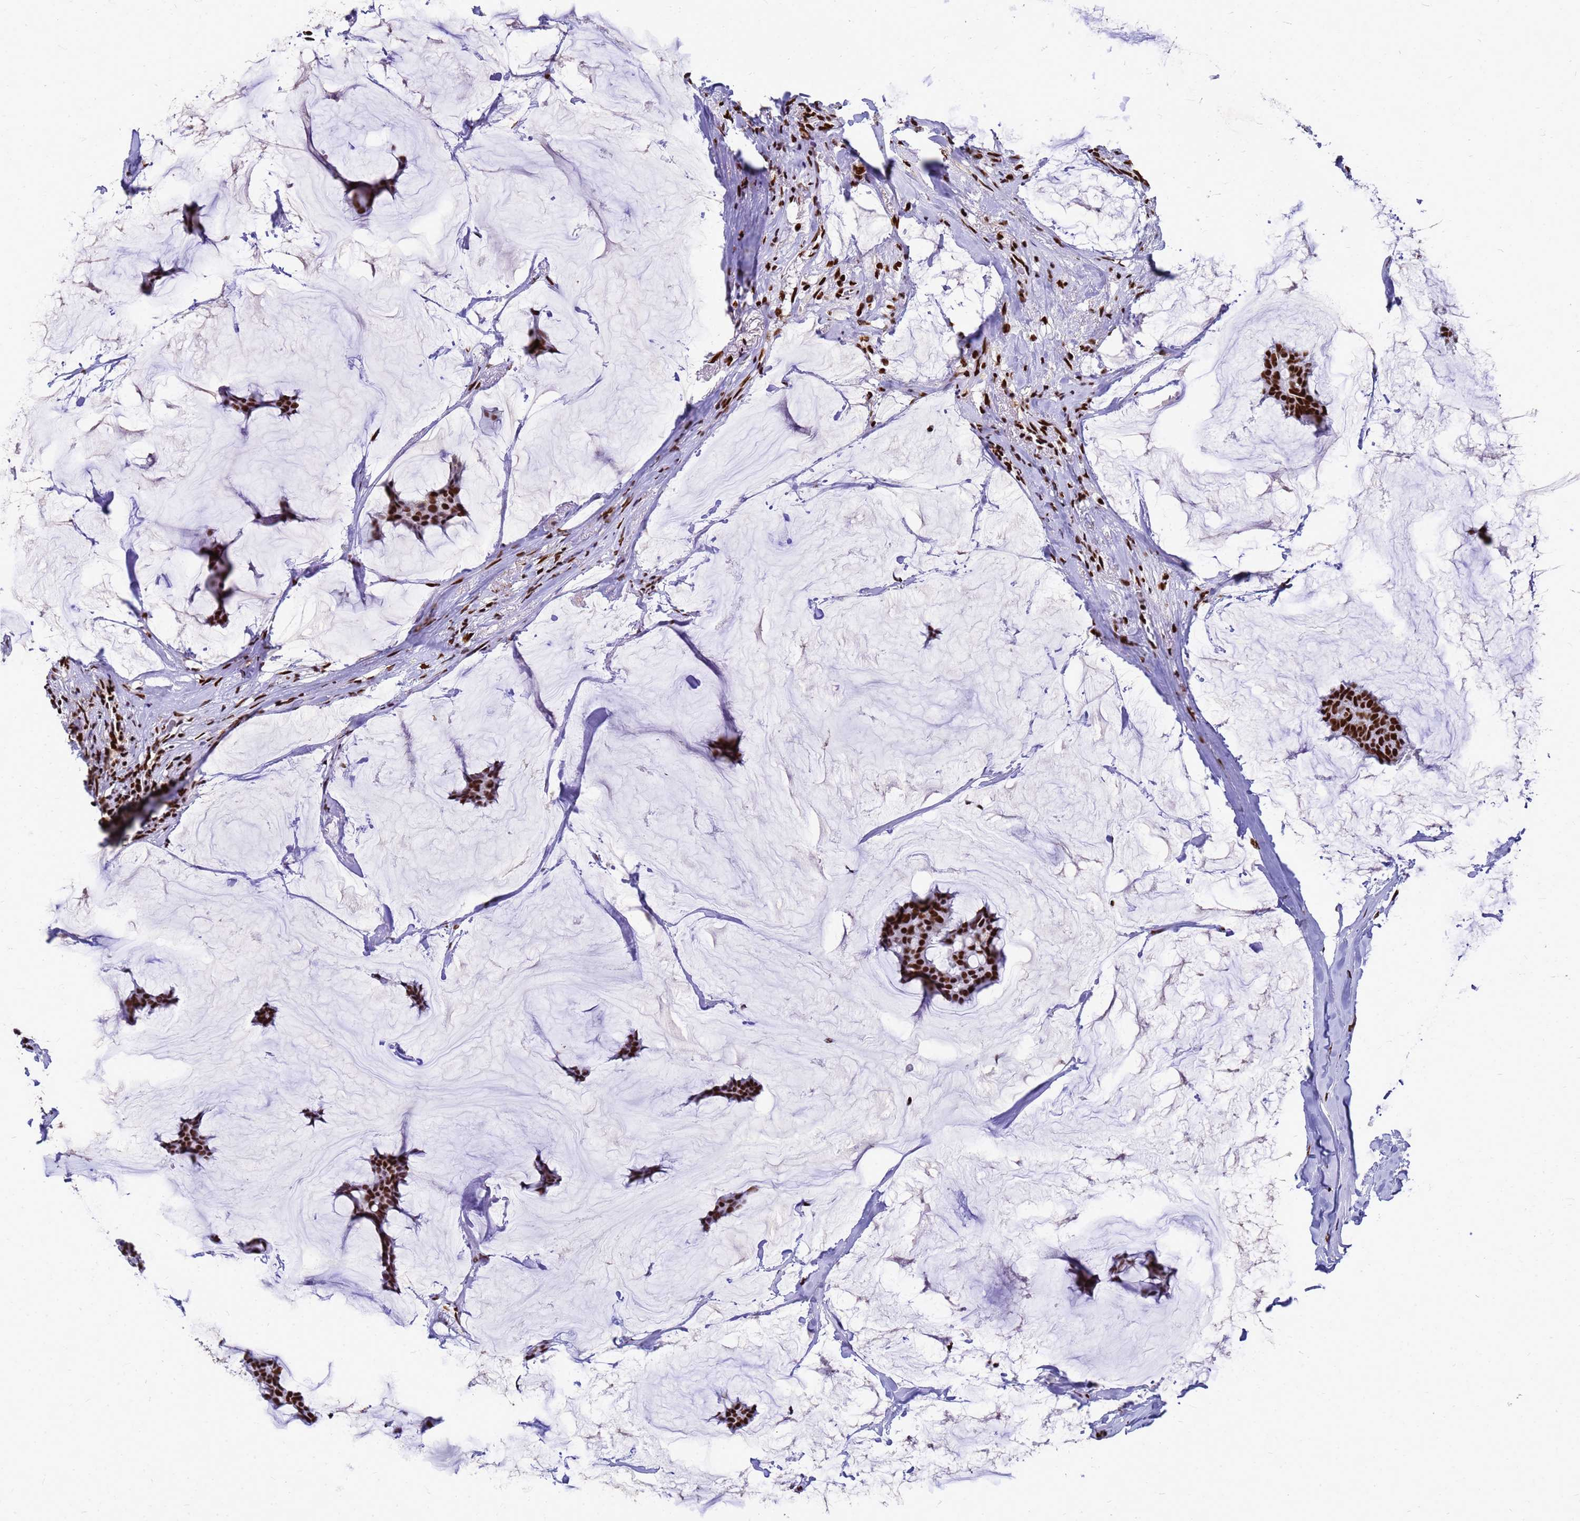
{"staining": {"intensity": "strong", "quantity": ">75%", "location": "nuclear"}, "tissue": "breast cancer", "cell_type": "Tumor cells", "image_type": "cancer", "snomed": [{"axis": "morphology", "description": "Duct carcinoma"}, {"axis": "topography", "description": "Breast"}], "caption": "A brown stain shows strong nuclear expression of a protein in breast intraductal carcinoma tumor cells. (brown staining indicates protein expression, while blue staining denotes nuclei).", "gene": "SART3", "patient": {"sex": "female", "age": 93}}